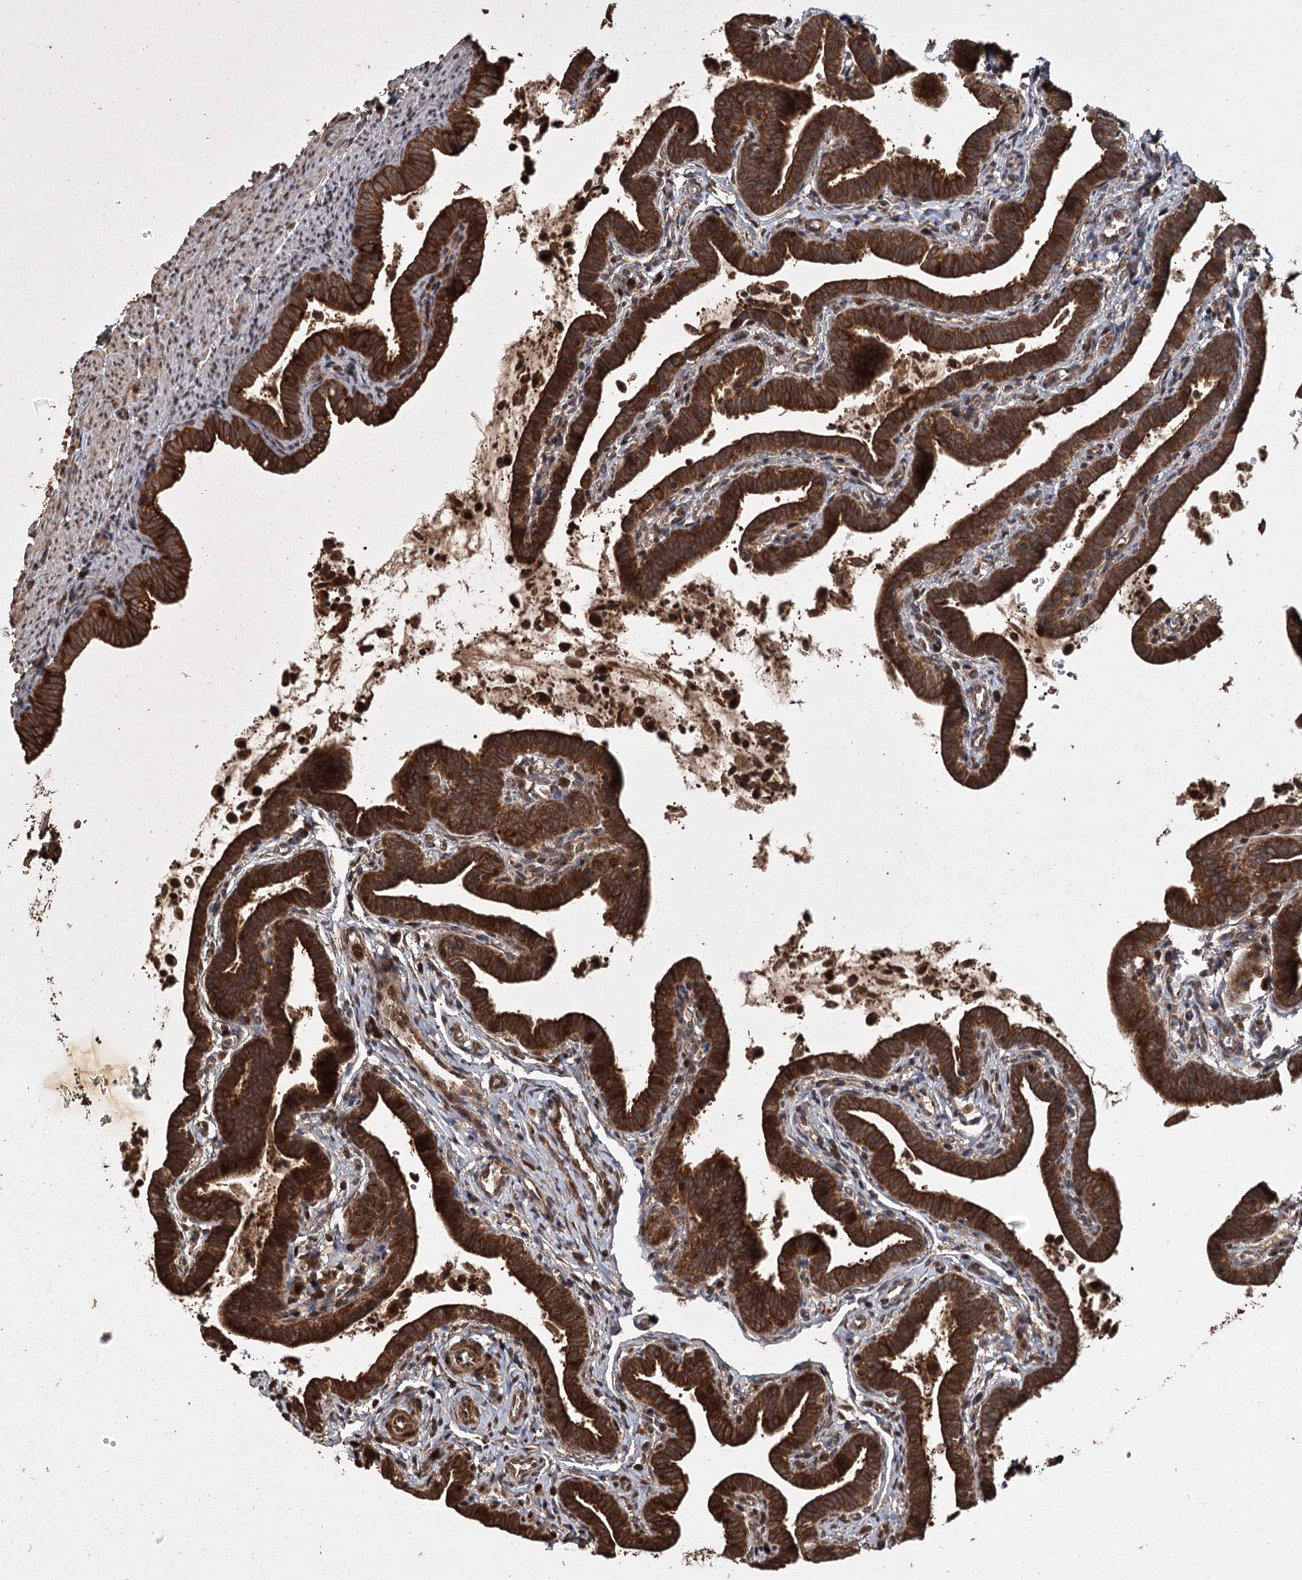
{"staining": {"intensity": "strong", "quantity": ">75%", "location": "cytoplasmic/membranous"}, "tissue": "fallopian tube", "cell_type": "Glandular cells", "image_type": "normal", "snomed": [{"axis": "morphology", "description": "Normal tissue, NOS"}, {"axis": "topography", "description": "Fallopian tube"}], "caption": "IHC histopathology image of normal fallopian tube: human fallopian tube stained using immunohistochemistry reveals high levels of strong protein expression localized specifically in the cytoplasmic/membranous of glandular cells, appearing as a cytoplasmic/membranous brown color.", "gene": "RPAP3", "patient": {"sex": "female", "age": 36}}